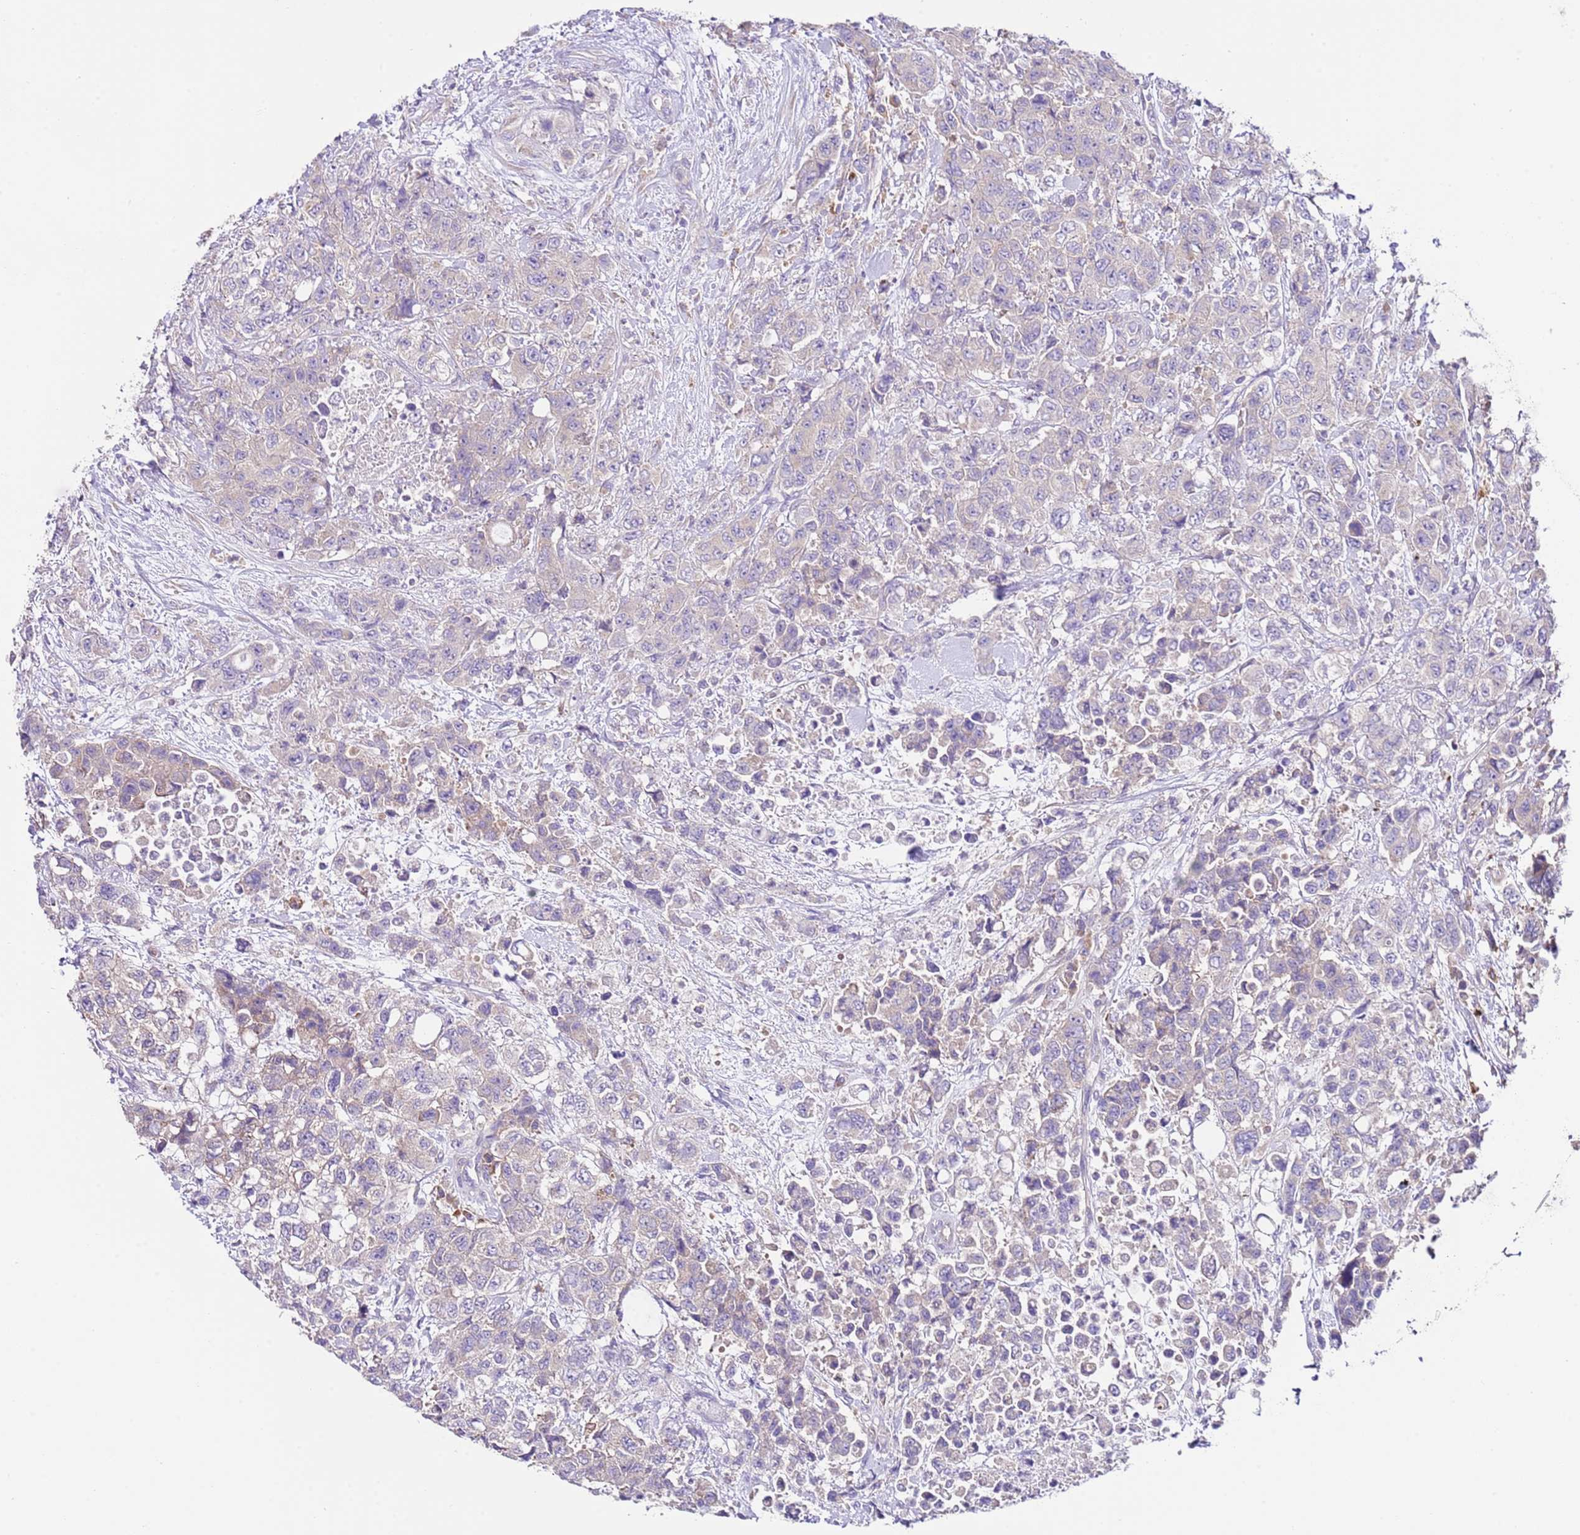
{"staining": {"intensity": "weak", "quantity": "<25%", "location": "cytoplasmic/membranous"}, "tissue": "urothelial cancer", "cell_type": "Tumor cells", "image_type": "cancer", "snomed": [{"axis": "morphology", "description": "Urothelial carcinoma, High grade"}, {"axis": "topography", "description": "Urinary bladder"}], "caption": "Immunohistochemistry (IHC) image of neoplastic tissue: human urothelial carcinoma (high-grade) stained with DAB (3,3'-diaminobenzidine) exhibits no significant protein expression in tumor cells.", "gene": "RPS10", "patient": {"sex": "female", "age": 78}}